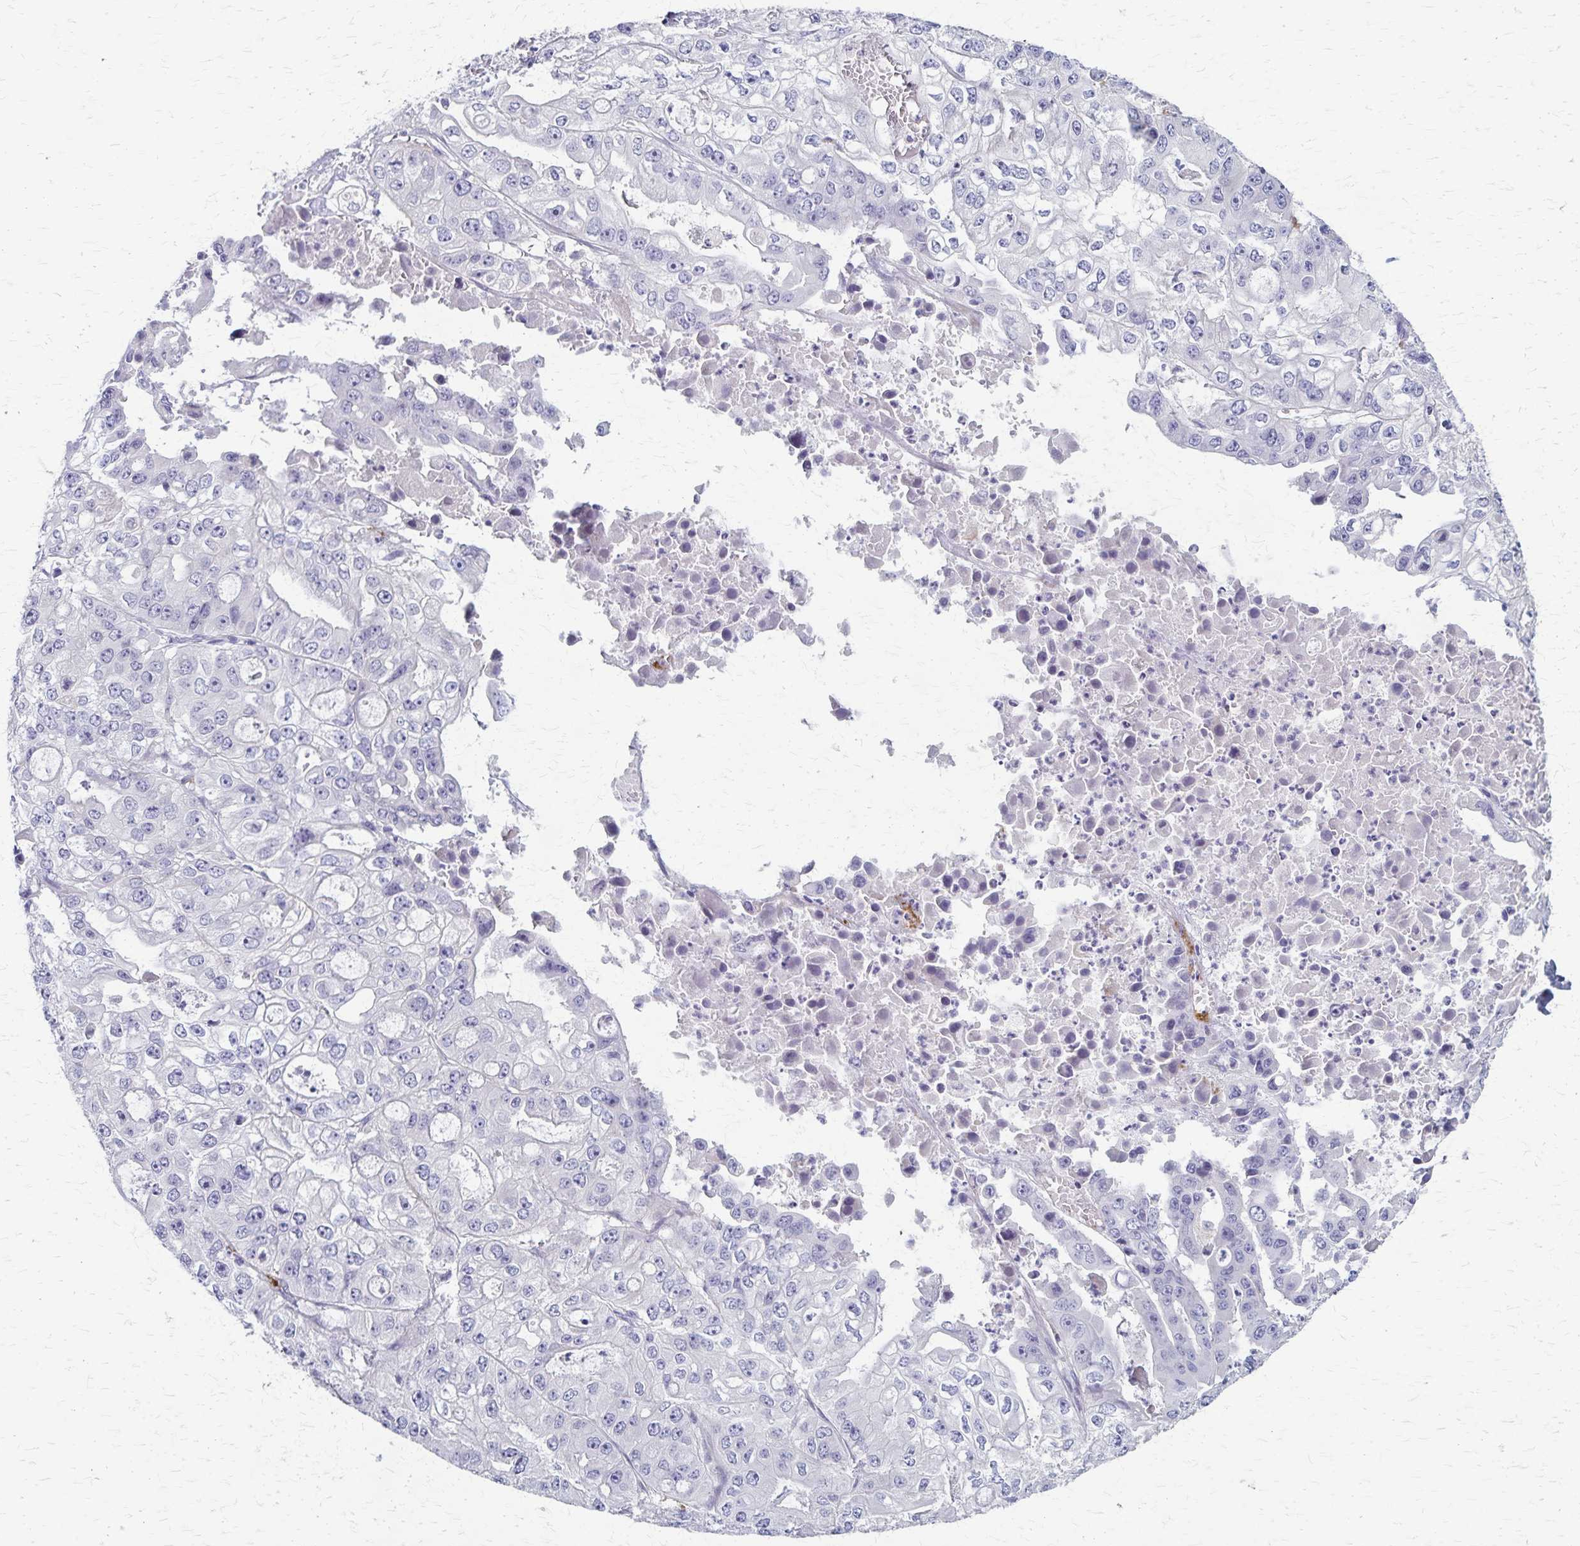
{"staining": {"intensity": "negative", "quantity": "none", "location": "none"}, "tissue": "ovarian cancer", "cell_type": "Tumor cells", "image_type": "cancer", "snomed": [{"axis": "morphology", "description": "Cystadenocarcinoma, serous, NOS"}, {"axis": "topography", "description": "Ovary"}], "caption": "A photomicrograph of ovarian cancer stained for a protein shows no brown staining in tumor cells.", "gene": "RASL10B", "patient": {"sex": "female", "age": 56}}